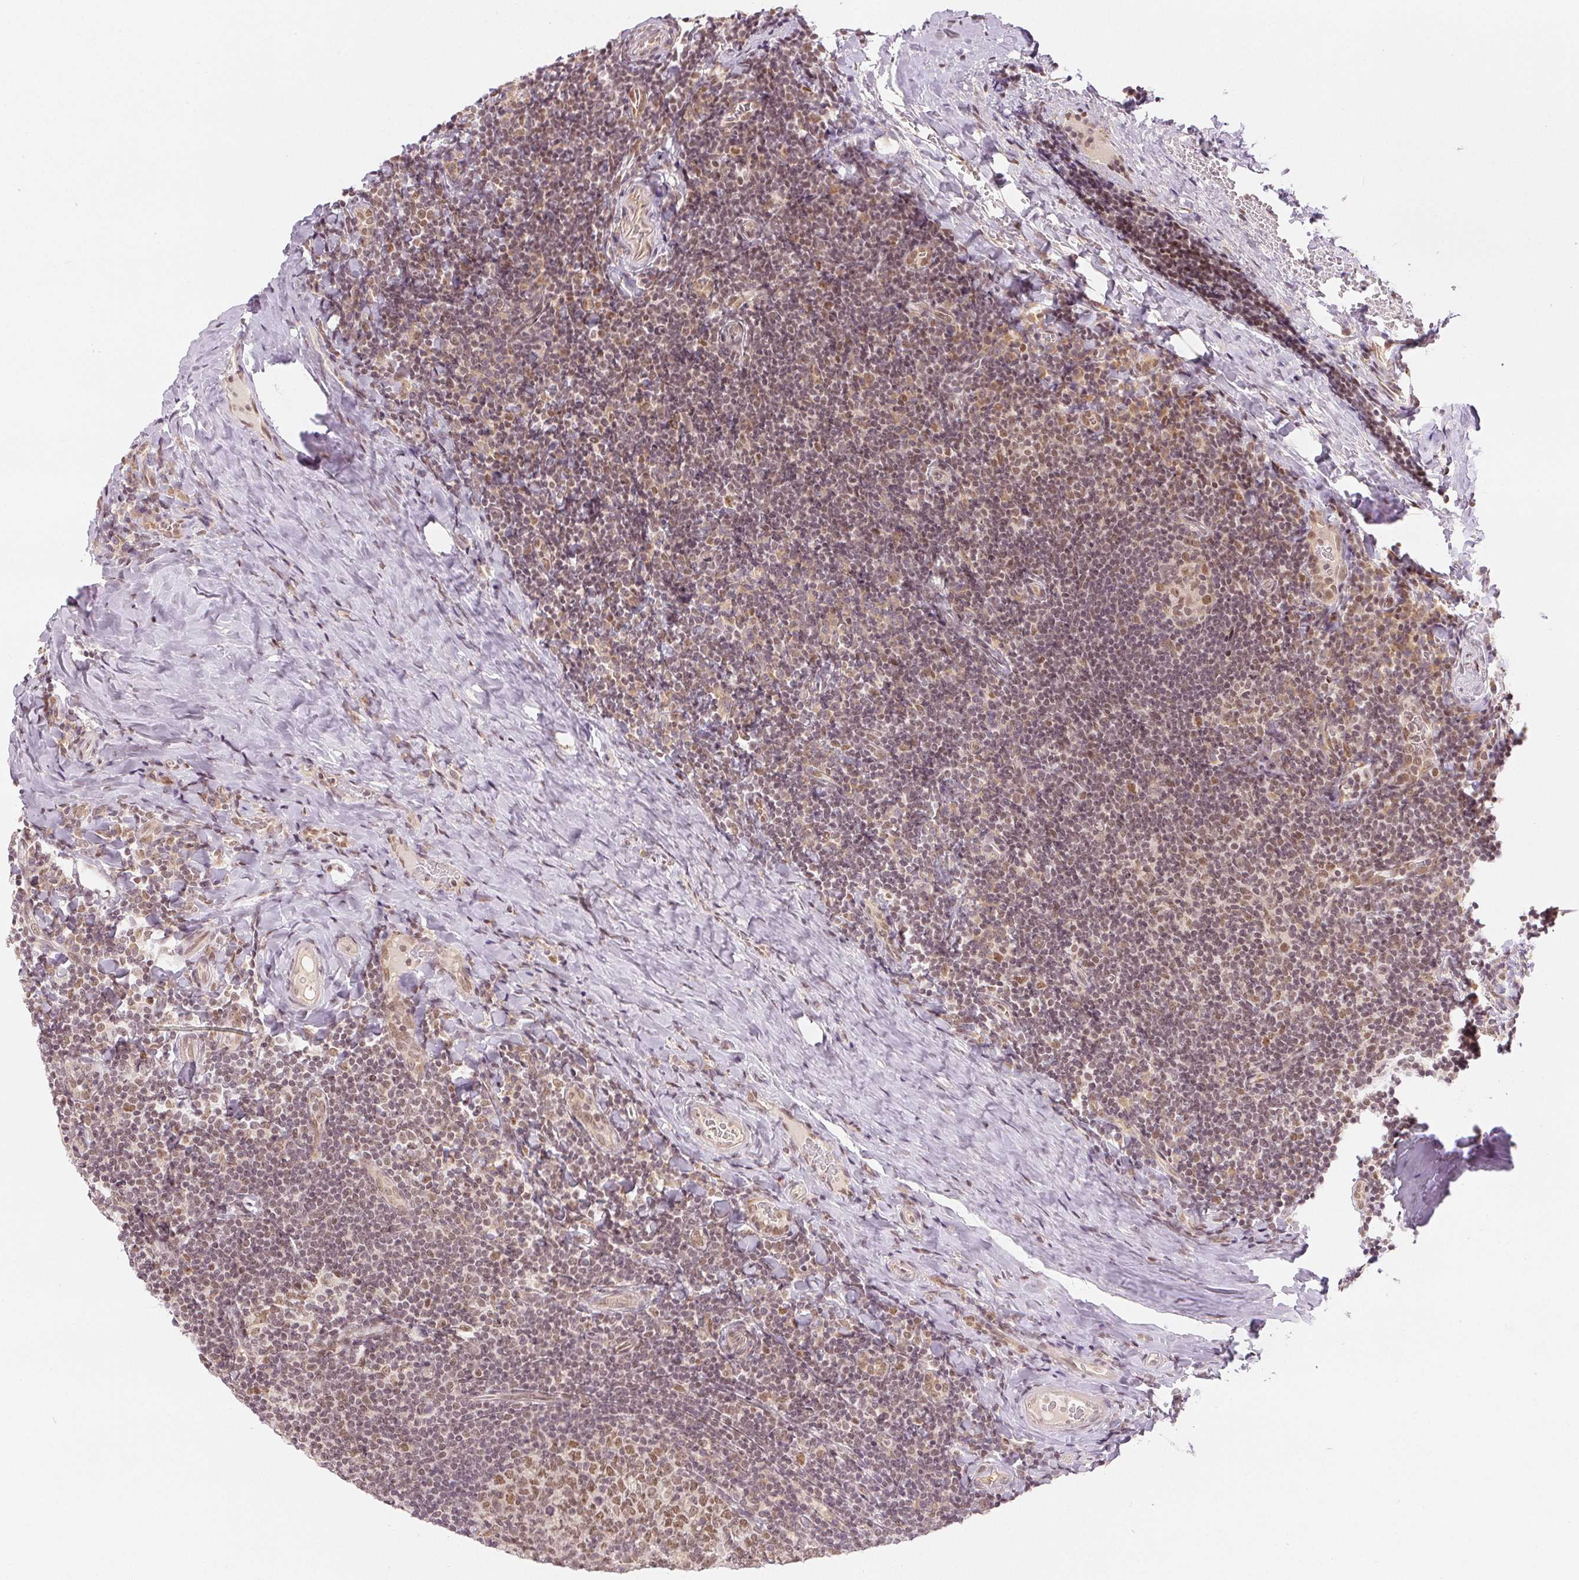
{"staining": {"intensity": "moderate", "quantity": ">75%", "location": "nuclear"}, "tissue": "tonsil", "cell_type": "Germinal center cells", "image_type": "normal", "snomed": [{"axis": "morphology", "description": "Normal tissue, NOS"}, {"axis": "topography", "description": "Tonsil"}], "caption": "Immunohistochemistry photomicrograph of unremarkable tonsil: tonsil stained using IHC demonstrates medium levels of moderate protein expression localized specifically in the nuclear of germinal center cells, appearing as a nuclear brown color.", "gene": "DEK", "patient": {"sex": "male", "age": 17}}